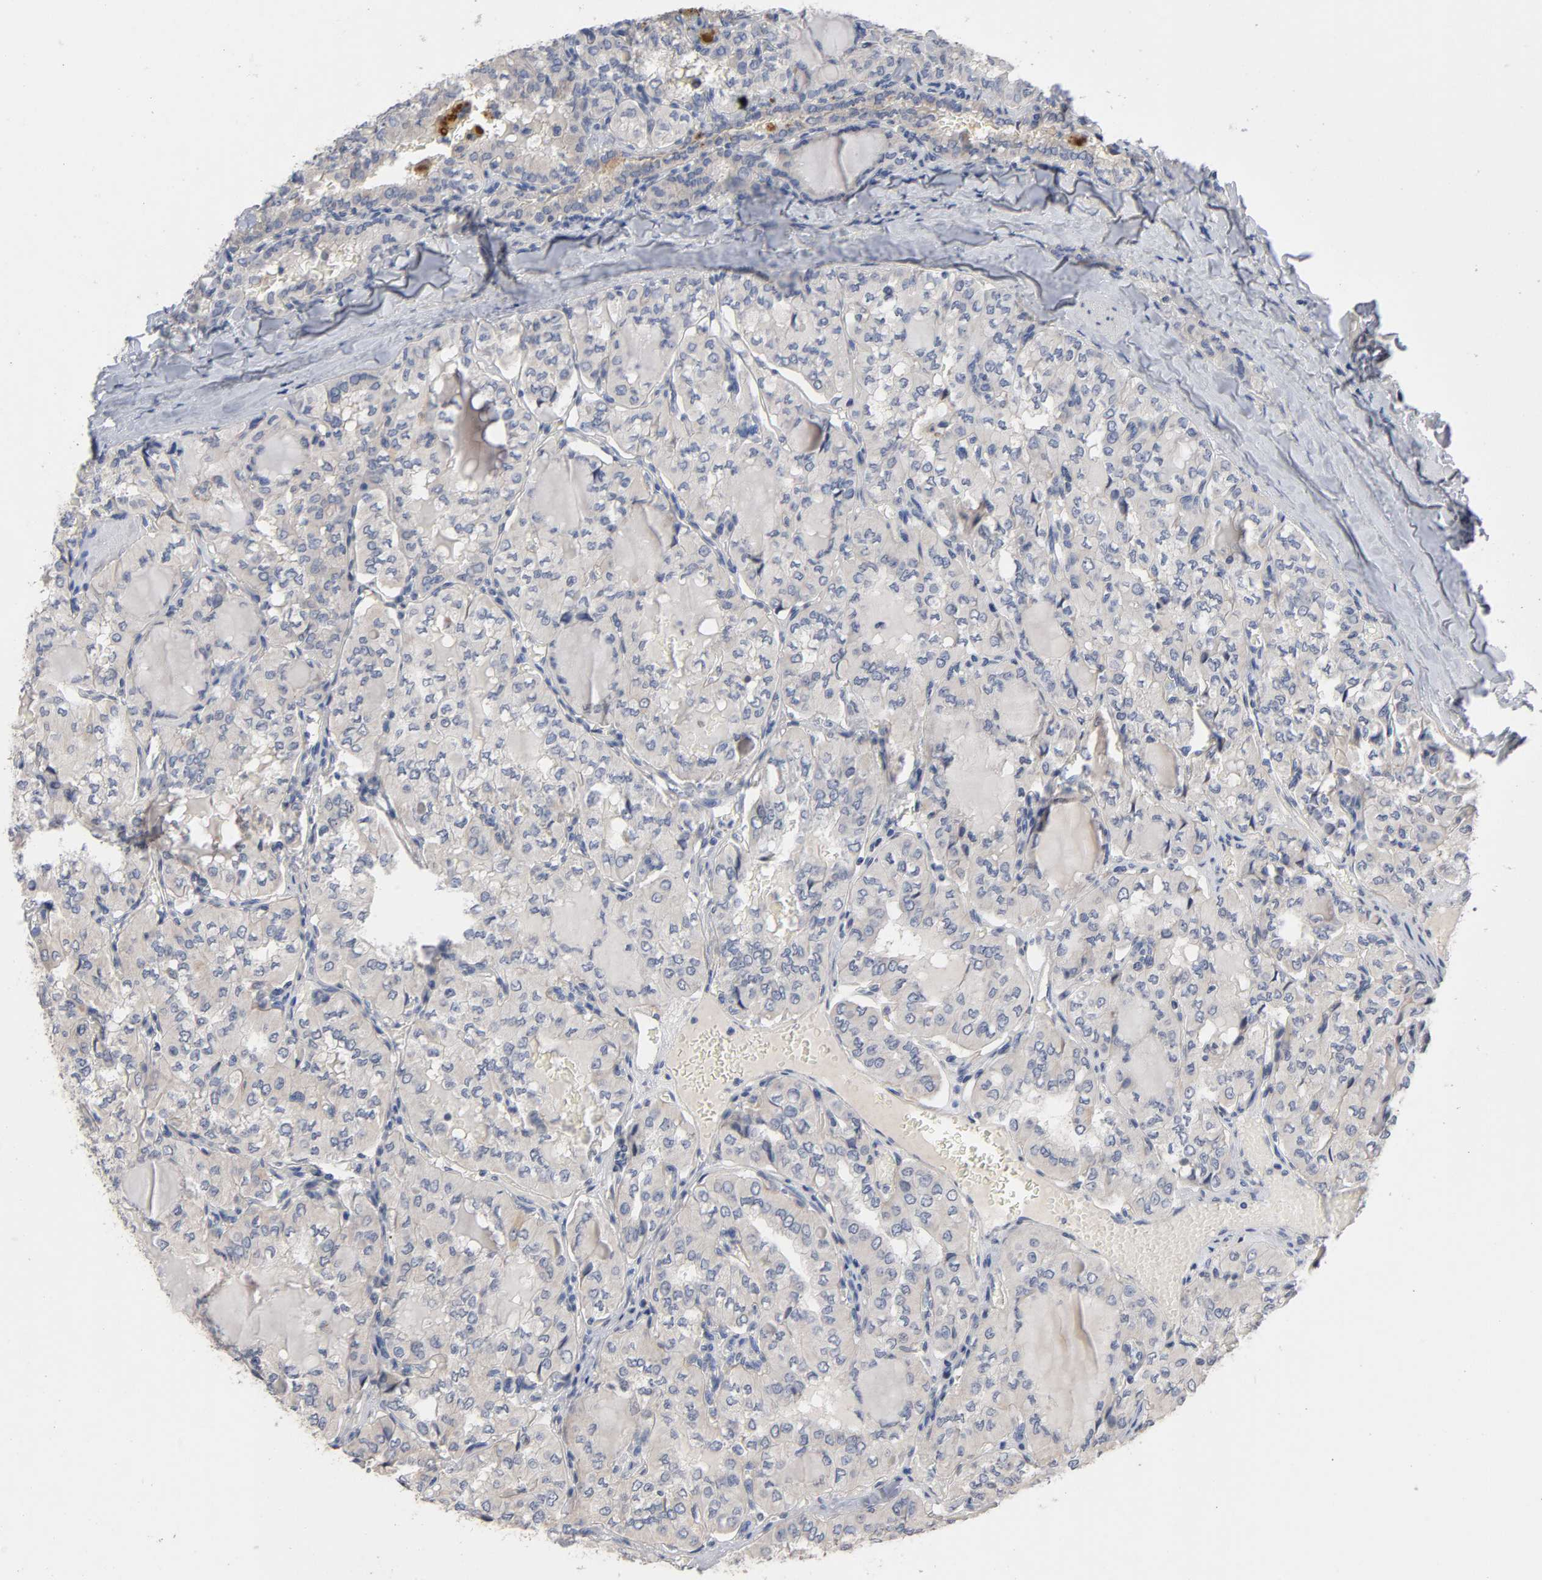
{"staining": {"intensity": "weak", "quantity": "25%-75%", "location": "cytoplasmic/membranous"}, "tissue": "thyroid cancer", "cell_type": "Tumor cells", "image_type": "cancer", "snomed": [{"axis": "morphology", "description": "Papillary adenocarcinoma, NOS"}, {"axis": "topography", "description": "Thyroid gland"}], "caption": "Immunohistochemistry (IHC) of human thyroid cancer (papillary adenocarcinoma) reveals low levels of weak cytoplasmic/membranous staining in approximately 25%-75% of tumor cells. (Brightfield microscopy of DAB IHC at high magnification).", "gene": "CCDC134", "patient": {"sex": "male", "age": 20}}